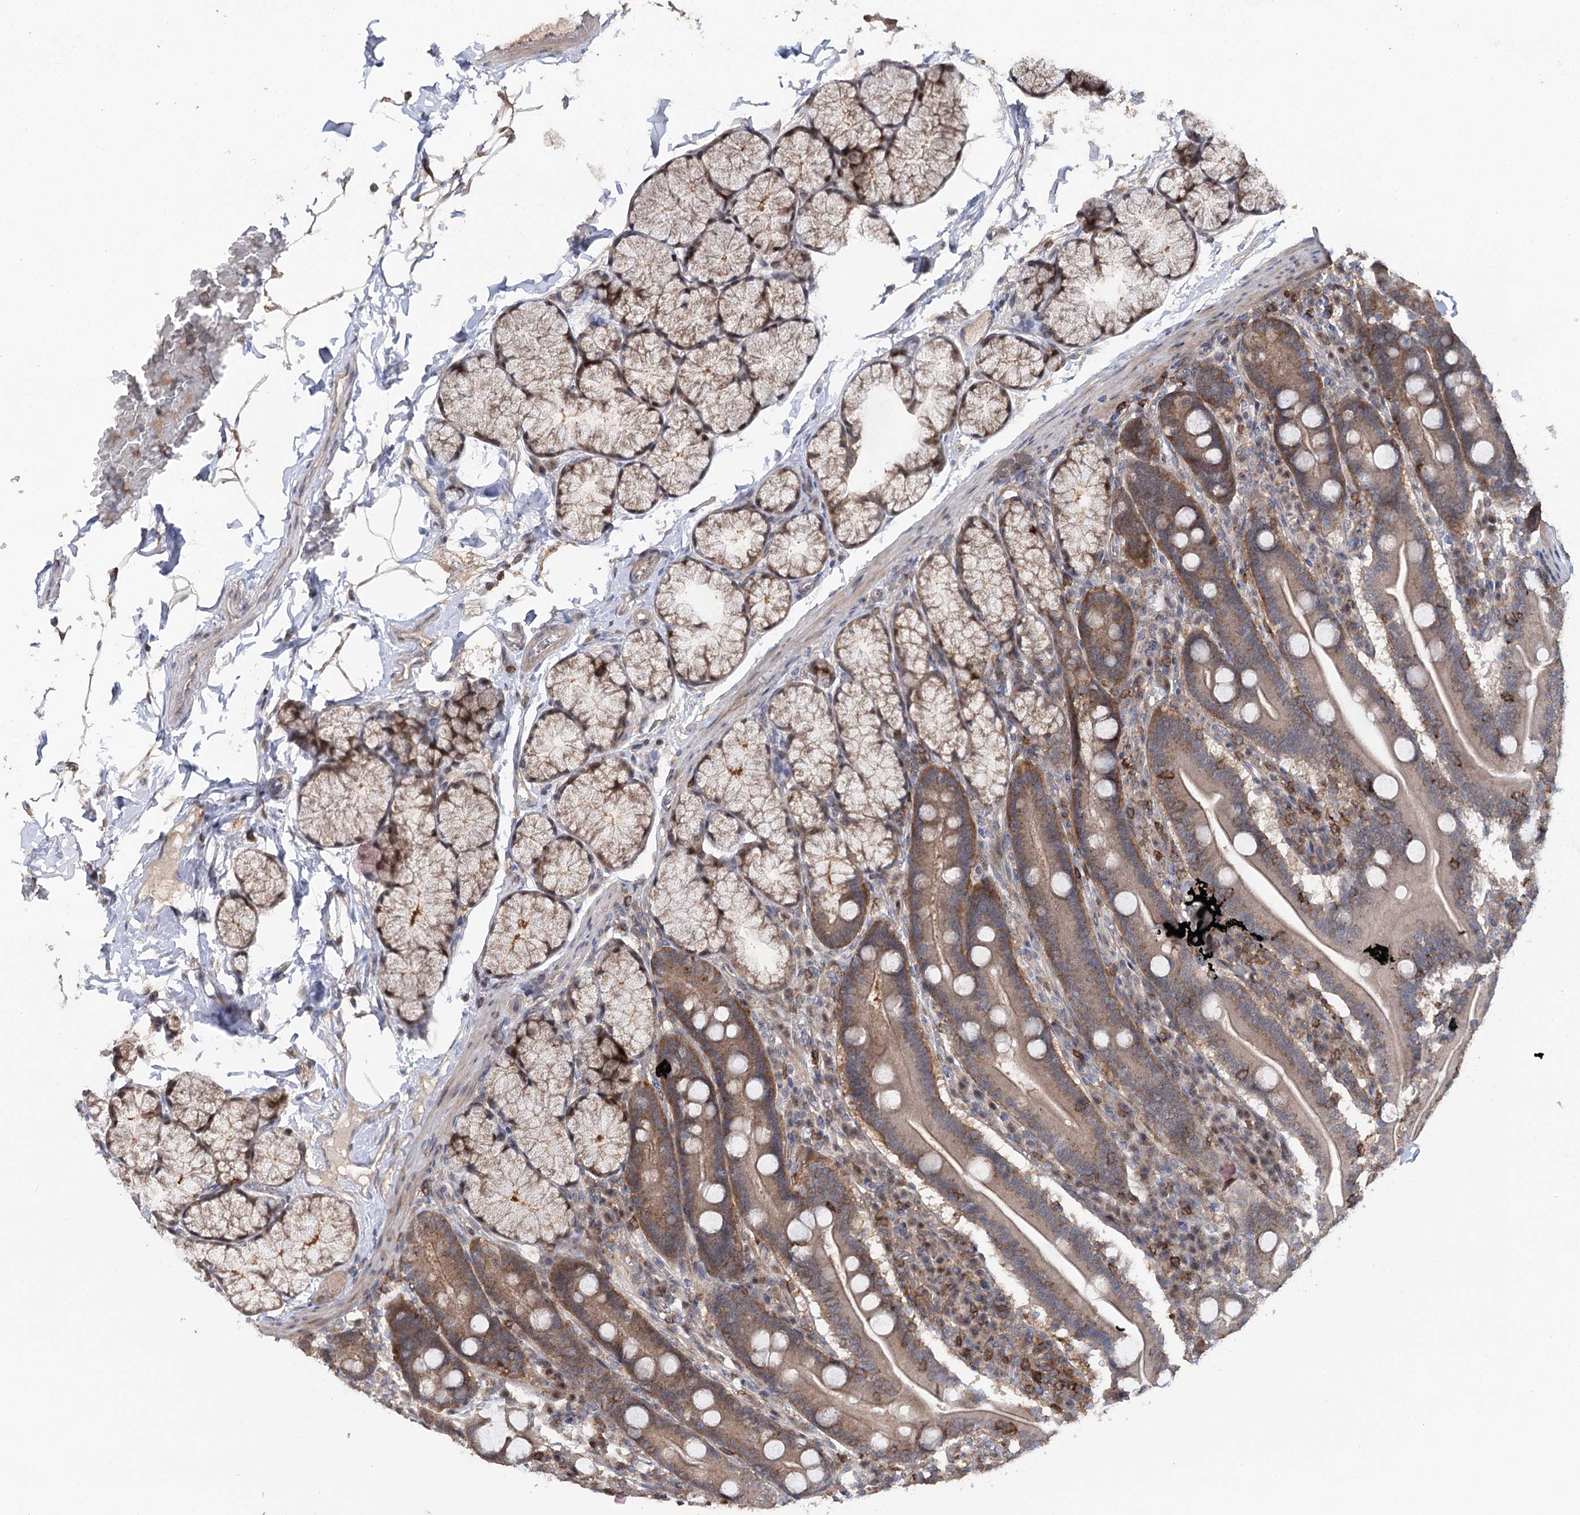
{"staining": {"intensity": "moderate", "quantity": ">75%", "location": "cytoplasmic/membranous"}, "tissue": "duodenum", "cell_type": "Glandular cells", "image_type": "normal", "snomed": [{"axis": "morphology", "description": "Normal tissue, NOS"}, {"axis": "topography", "description": "Duodenum"}], "caption": "A brown stain shows moderate cytoplasmic/membranous staining of a protein in glandular cells of benign human duodenum. (DAB = brown stain, brightfield microscopy at high magnification).", "gene": "STX6", "patient": {"sex": "male", "age": 35}}